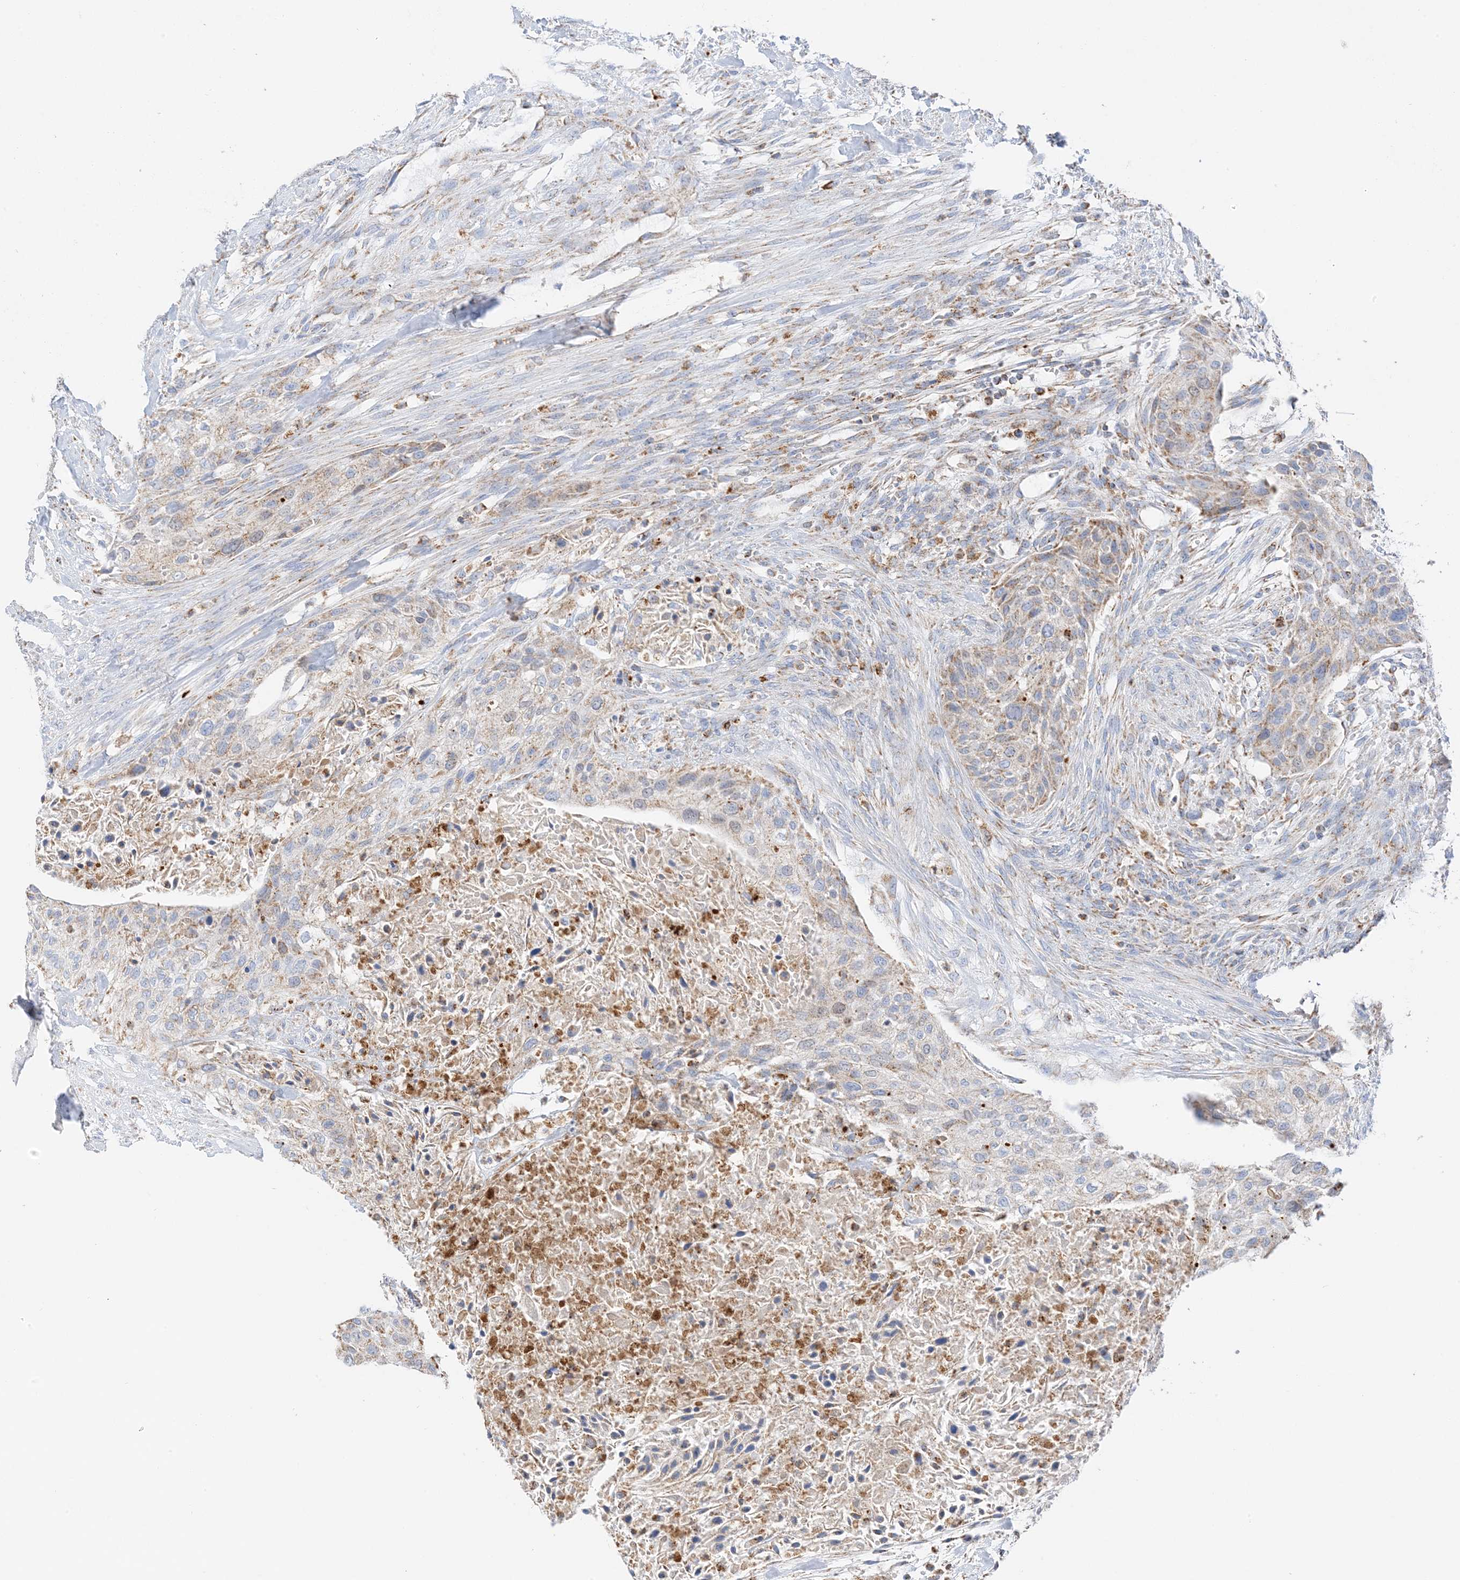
{"staining": {"intensity": "weak", "quantity": ">75%", "location": "cytoplasmic/membranous"}, "tissue": "urothelial cancer", "cell_type": "Tumor cells", "image_type": "cancer", "snomed": [{"axis": "morphology", "description": "Urothelial carcinoma, High grade"}, {"axis": "topography", "description": "Urinary bladder"}], "caption": "About >75% of tumor cells in urothelial cancer demonstrate weak cytoplasmic/membranous protein expression as visualized by brown immunohistochemical staining.", "gene": "CAPN13", "patient": {"sex": "male", "age": 35}}